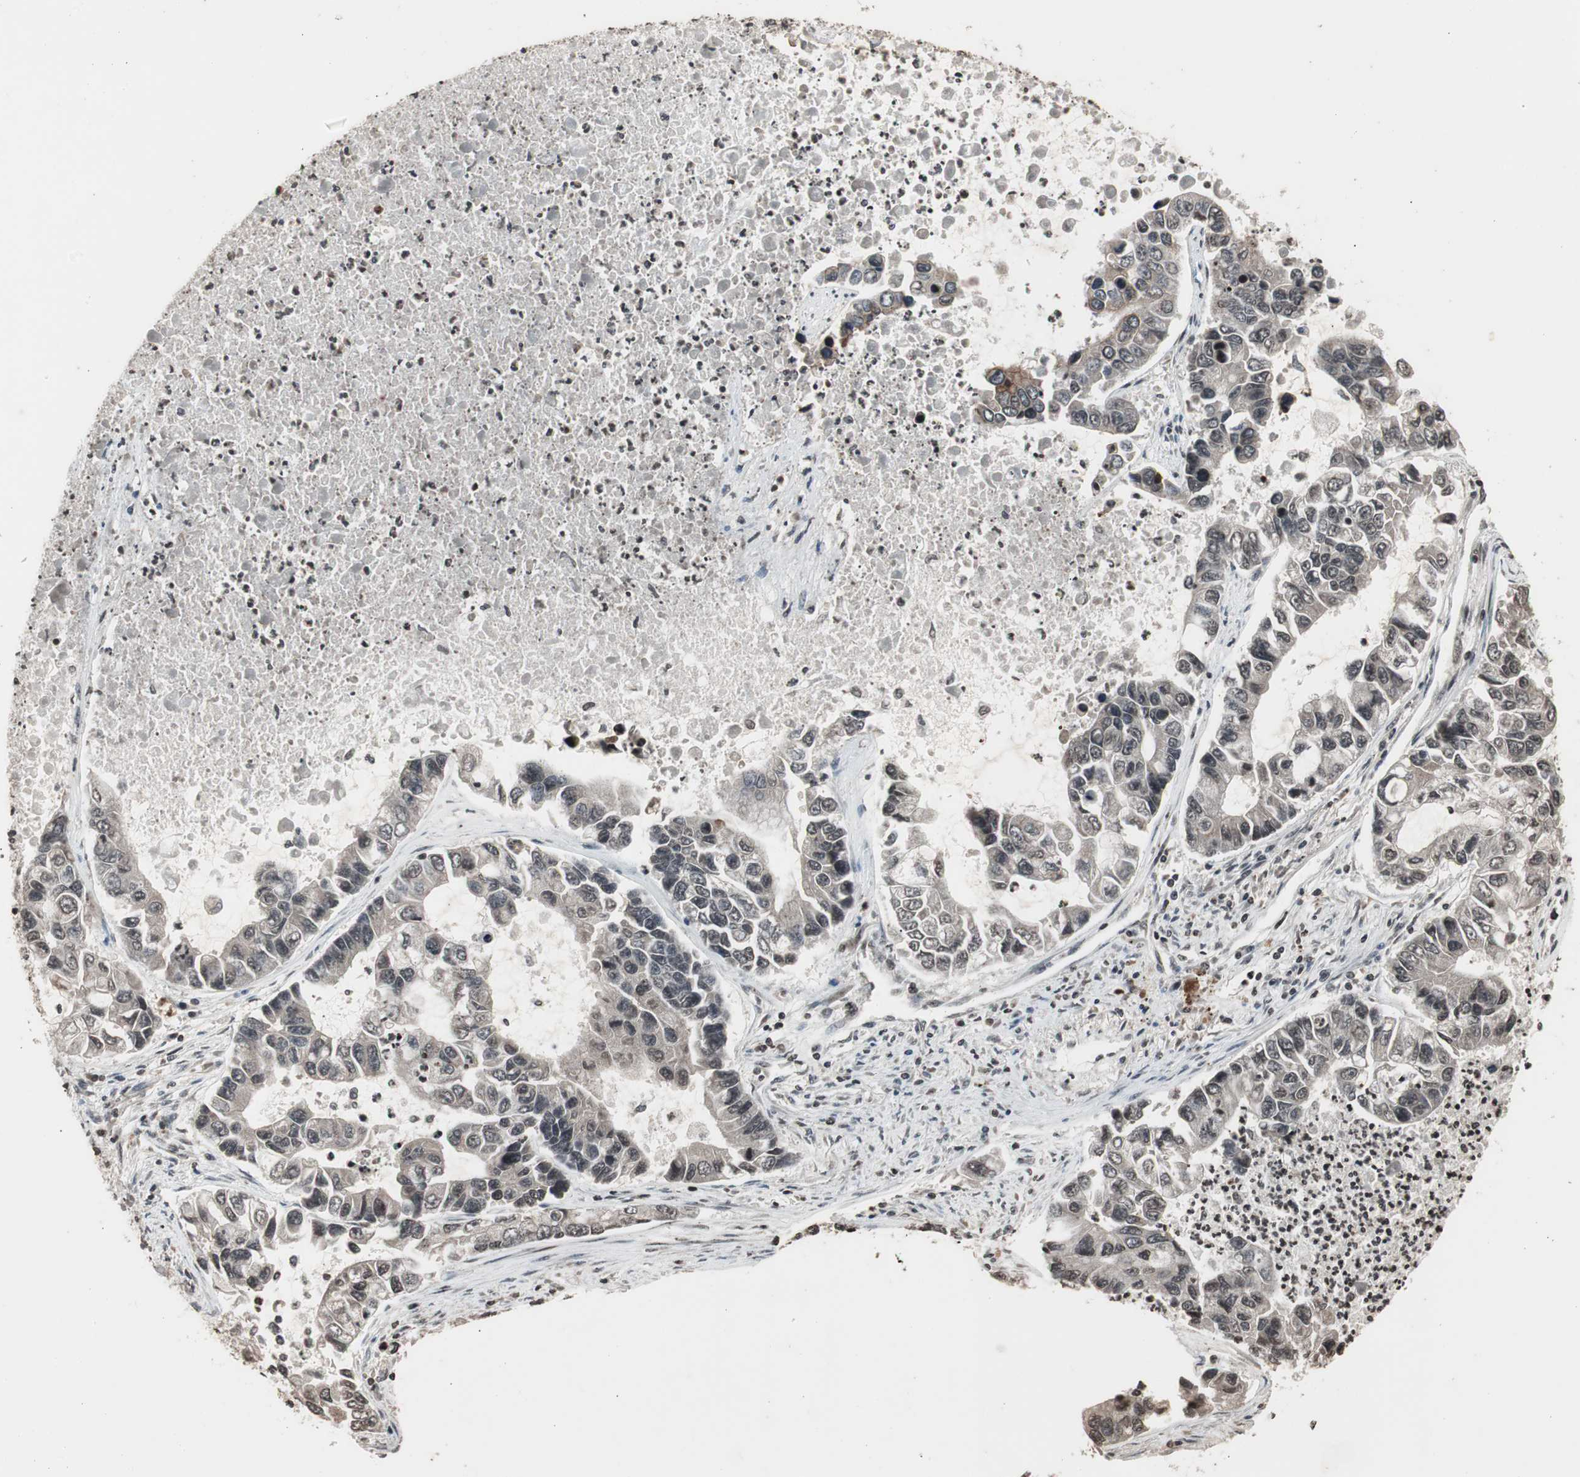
{"staining": {"intensity": "negative", "quantity": "none", "location": "none"}, "tissue": "lung cancer", "cell_type": "Tumor cells", "image_type": "cancer", "snomed": [{"axis": "morphology", "description": "Adenocarcinoma, NOS"}, {"axis": "topography", "description": "Lung"}], "caption": "IHC image of neoplastic tissue: human lung adenocarcinoma stained with DAB displays no significant protein staining in tumor cells.", "gene": "ZFC3H1", "patient": {"sex": "female", "age": 51}}